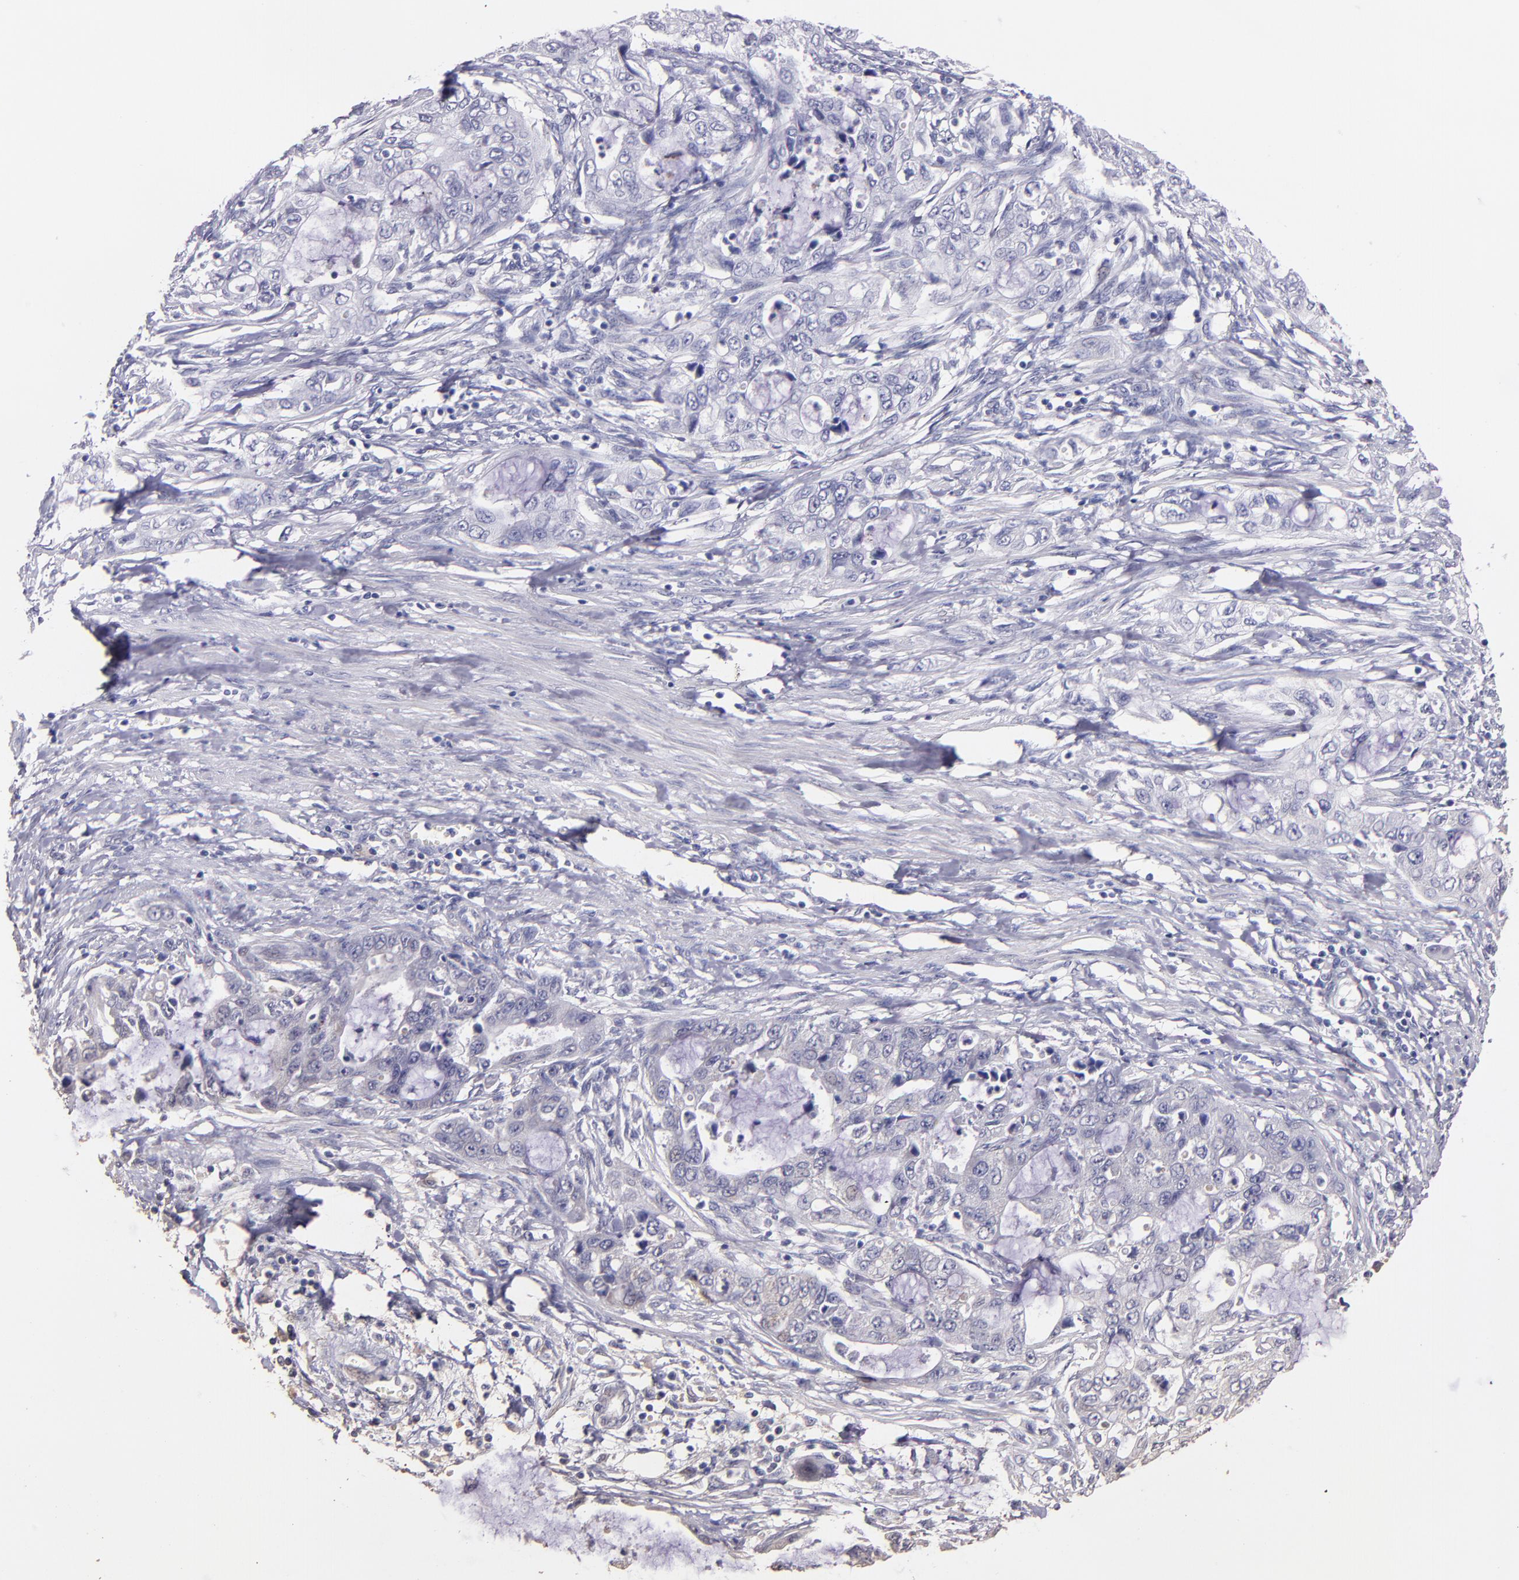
{"staining": {"intensity": "weak", "quantity": ">75%", "location": "cytoplasmic/membranous"}, "tissue": "stomach cancer", "cell_type": "Tumor cells", "image_type": "cancer", "snomed": [{"axis": "morphology", "description": "Adenocarcinoma, NOS"}, {"axis": "topography", "description": "Stomach, upper"}], "caption": "Stomach cancer (adenocarcinoma) stained for a protein demonstrates weak cytoplasmic/membranous positivity in tumor cells.", "gene": "HECTD1", "patient": {"sex": "female", "age": 52}}